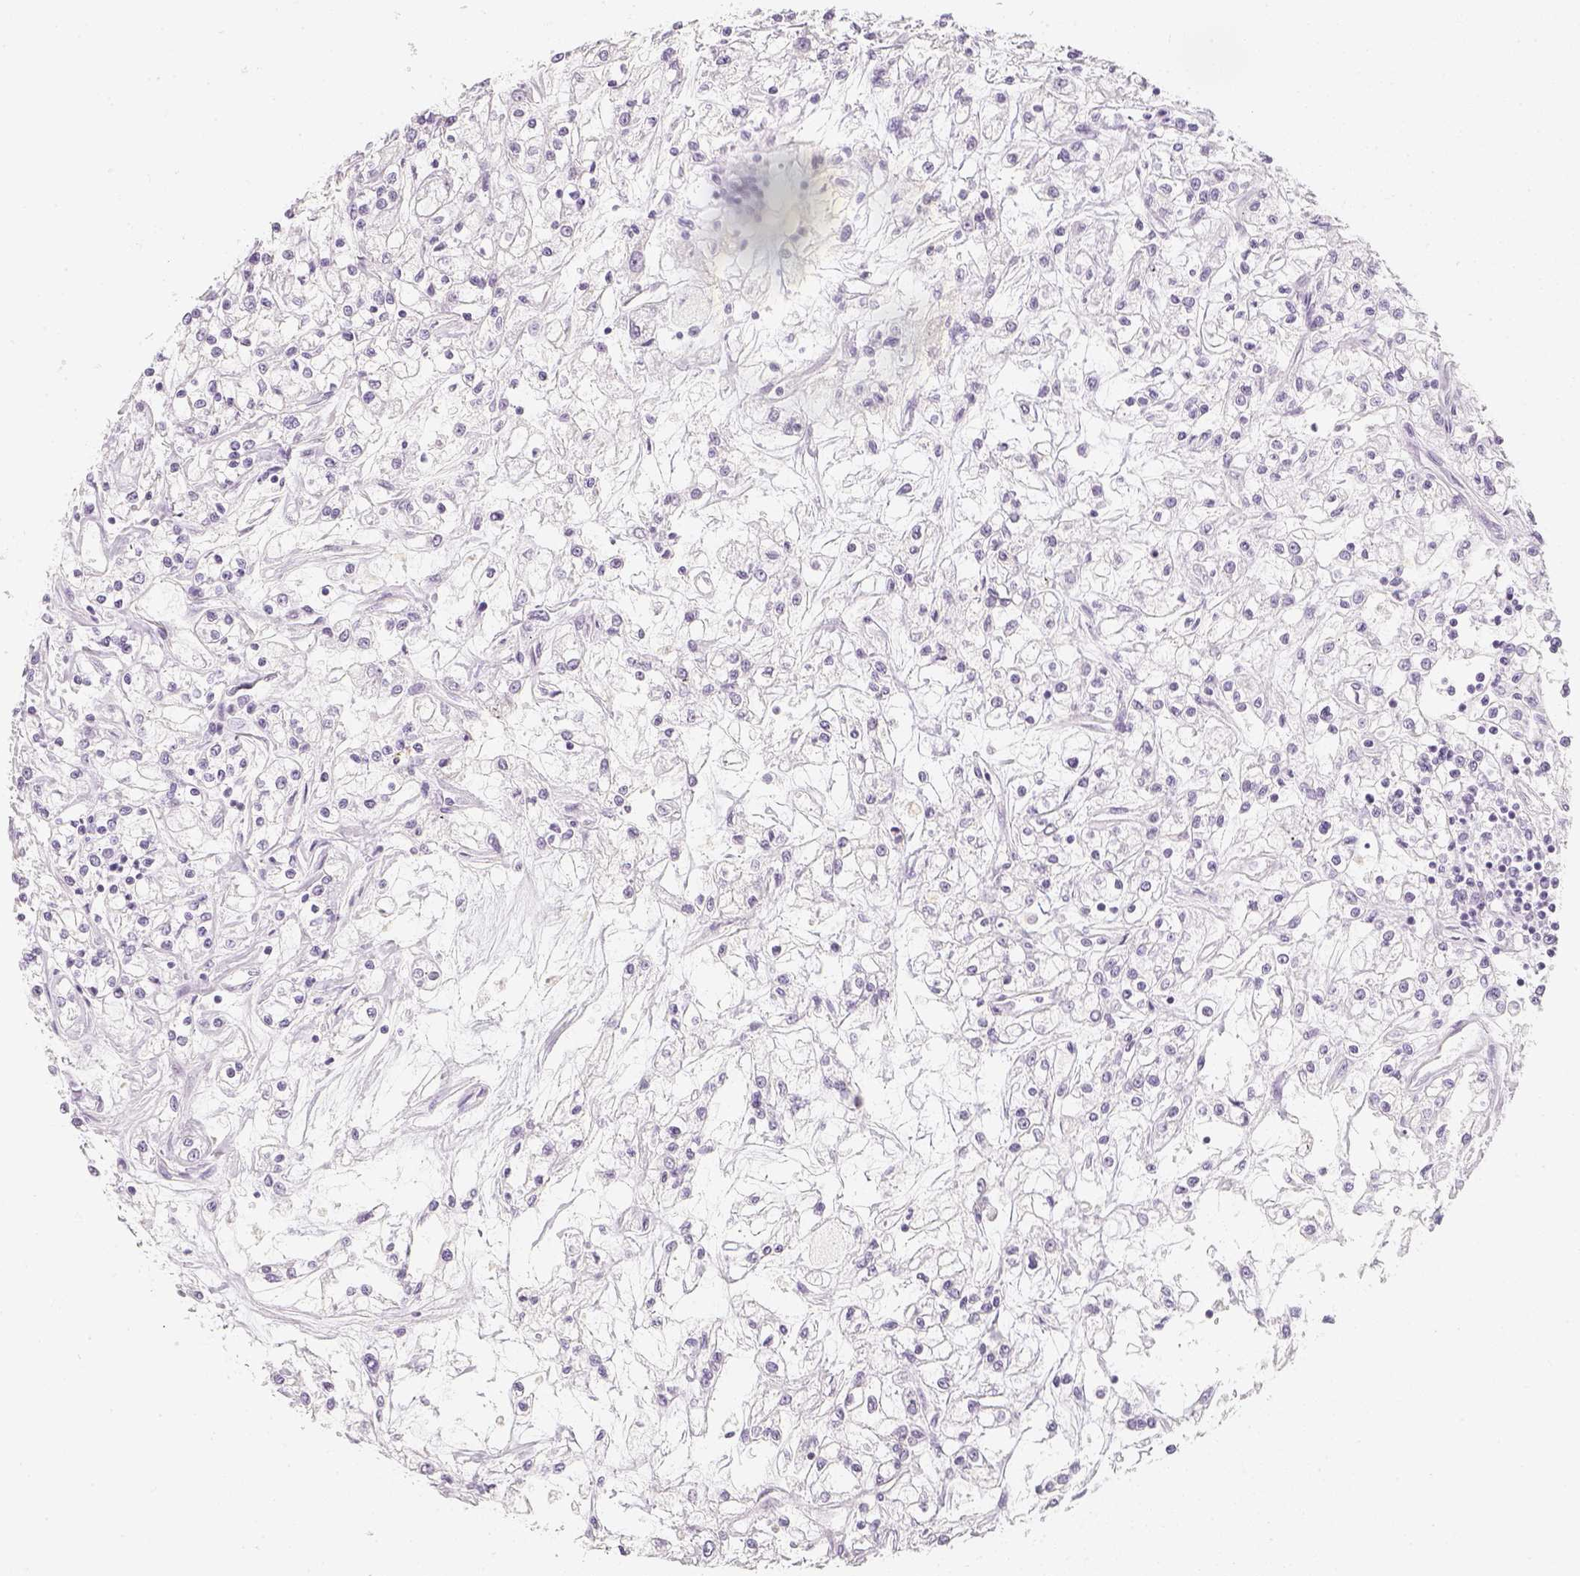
{"staining": {"intensity": "negative", "quantity": "none", "location": "none"}, "tissue": "renal cancer", "cell_type": "Tumor cells", "image_type": "cancer", "snomed": [{"axis": "morphology", "description": "Adenocarcinoma, NOS"}, {"axis": "topography", "description": "Kidney"}], "caption": "High power microscopy photomicrograph of an IHC micrograph of adenocarcinoma (renal), revealing no significant expression in tumor cells.", "gene": "SLC18A1", "patient": {"sex": "female", "age": 59}}